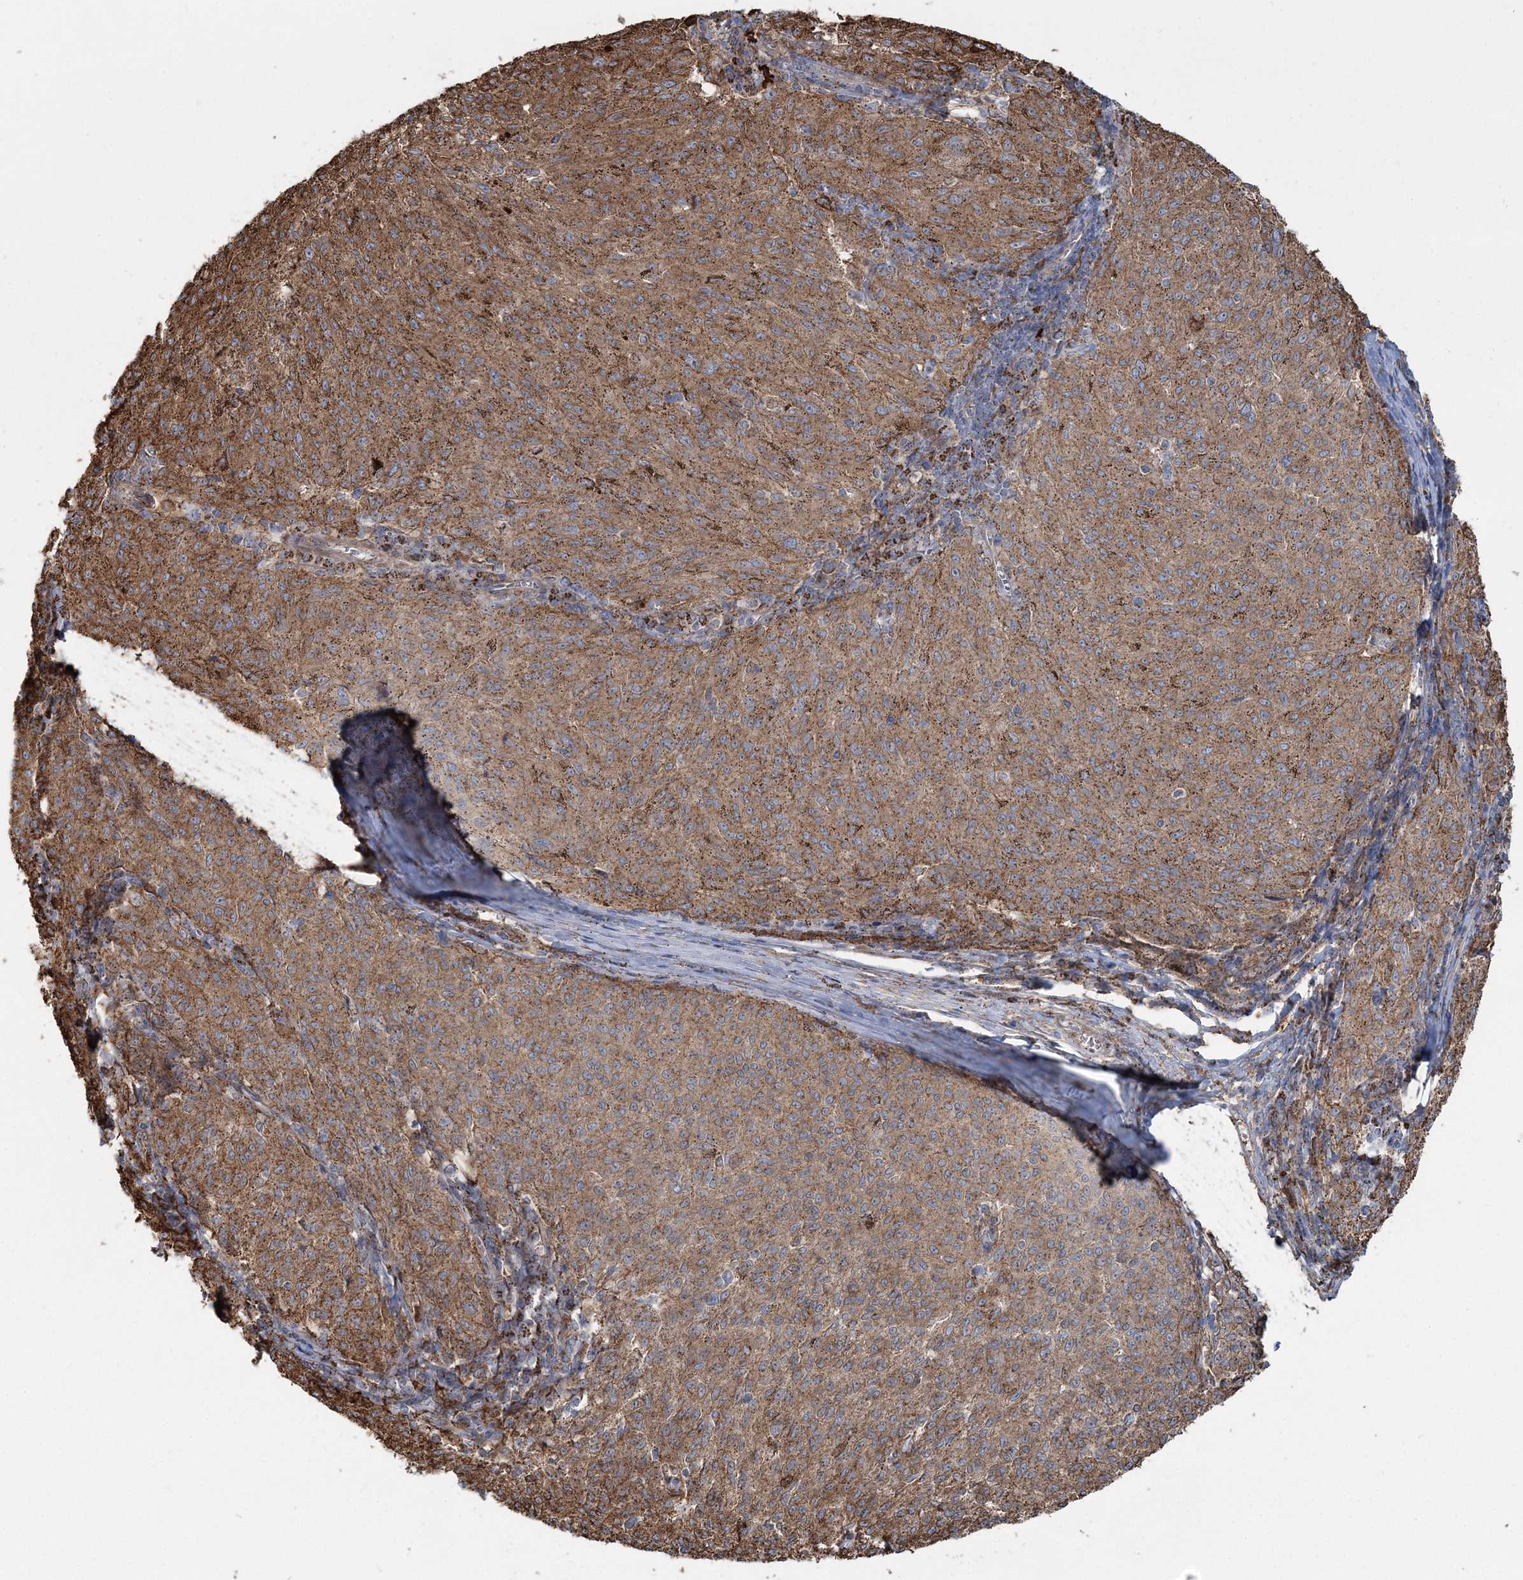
{"staining": {"intensity": "moderate", "quantity": ">75%", "location": "cytoplasmic/membranous"}, "tissue": "melanoma", "cell_type": "Tumor cells", "image_type": "cancer", "snomed": [{"axis": "morphology", "description": "Malignant melanoma, NOS"}, {"axis": "topography", "description": "Skin"}], "caption": "Malignant melanoma stained with a brown dye shows moderate cytoplasmic/membranous positive staining in approximately >75% of tumor cells.", "gene": "TRAF3IP2", "patient": {"sex": "female", "age": 72}}